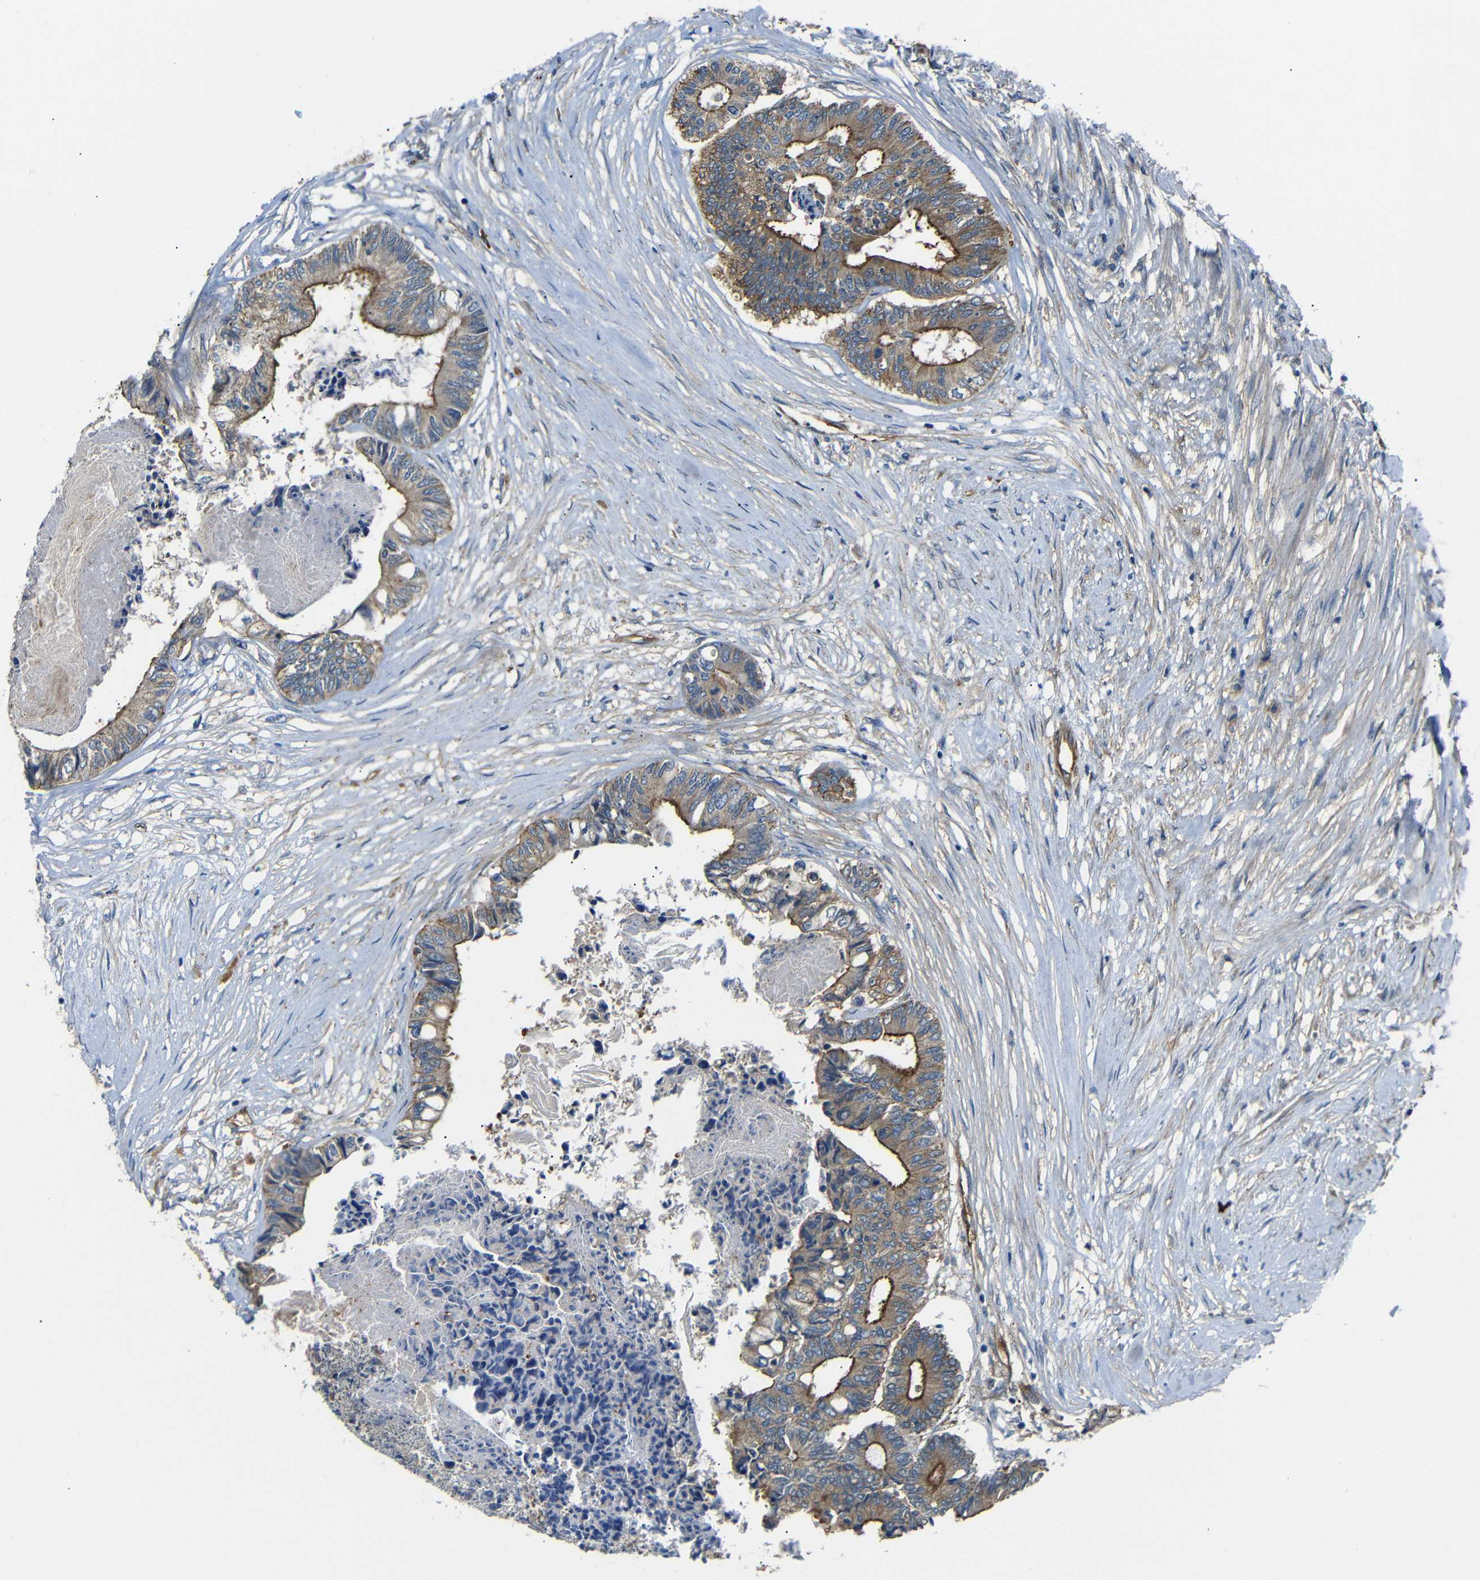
{"staining": {"intensity": "moderate", "quantity": ">75%", "location": "cytoplasmic/membranous"}, "tissue": "colorectal cancer", "cell_type": "Tumor cells", "image_type": "cancer", "snomed": [{"axis": "morphology", "description": "Adenocarcinoma, NOS"}, {"axis": "topography", "description": "Rectum"}], "caption": "A micrograph showing moderate cytoplasmic/membranous positivity in about >75% of tumor cells in adenocarcinoma (colorectal), as visualized by brown immunohistochemical staining.", "gene": "MYO1B", "patient": {"sex": "male", "age": 63}}